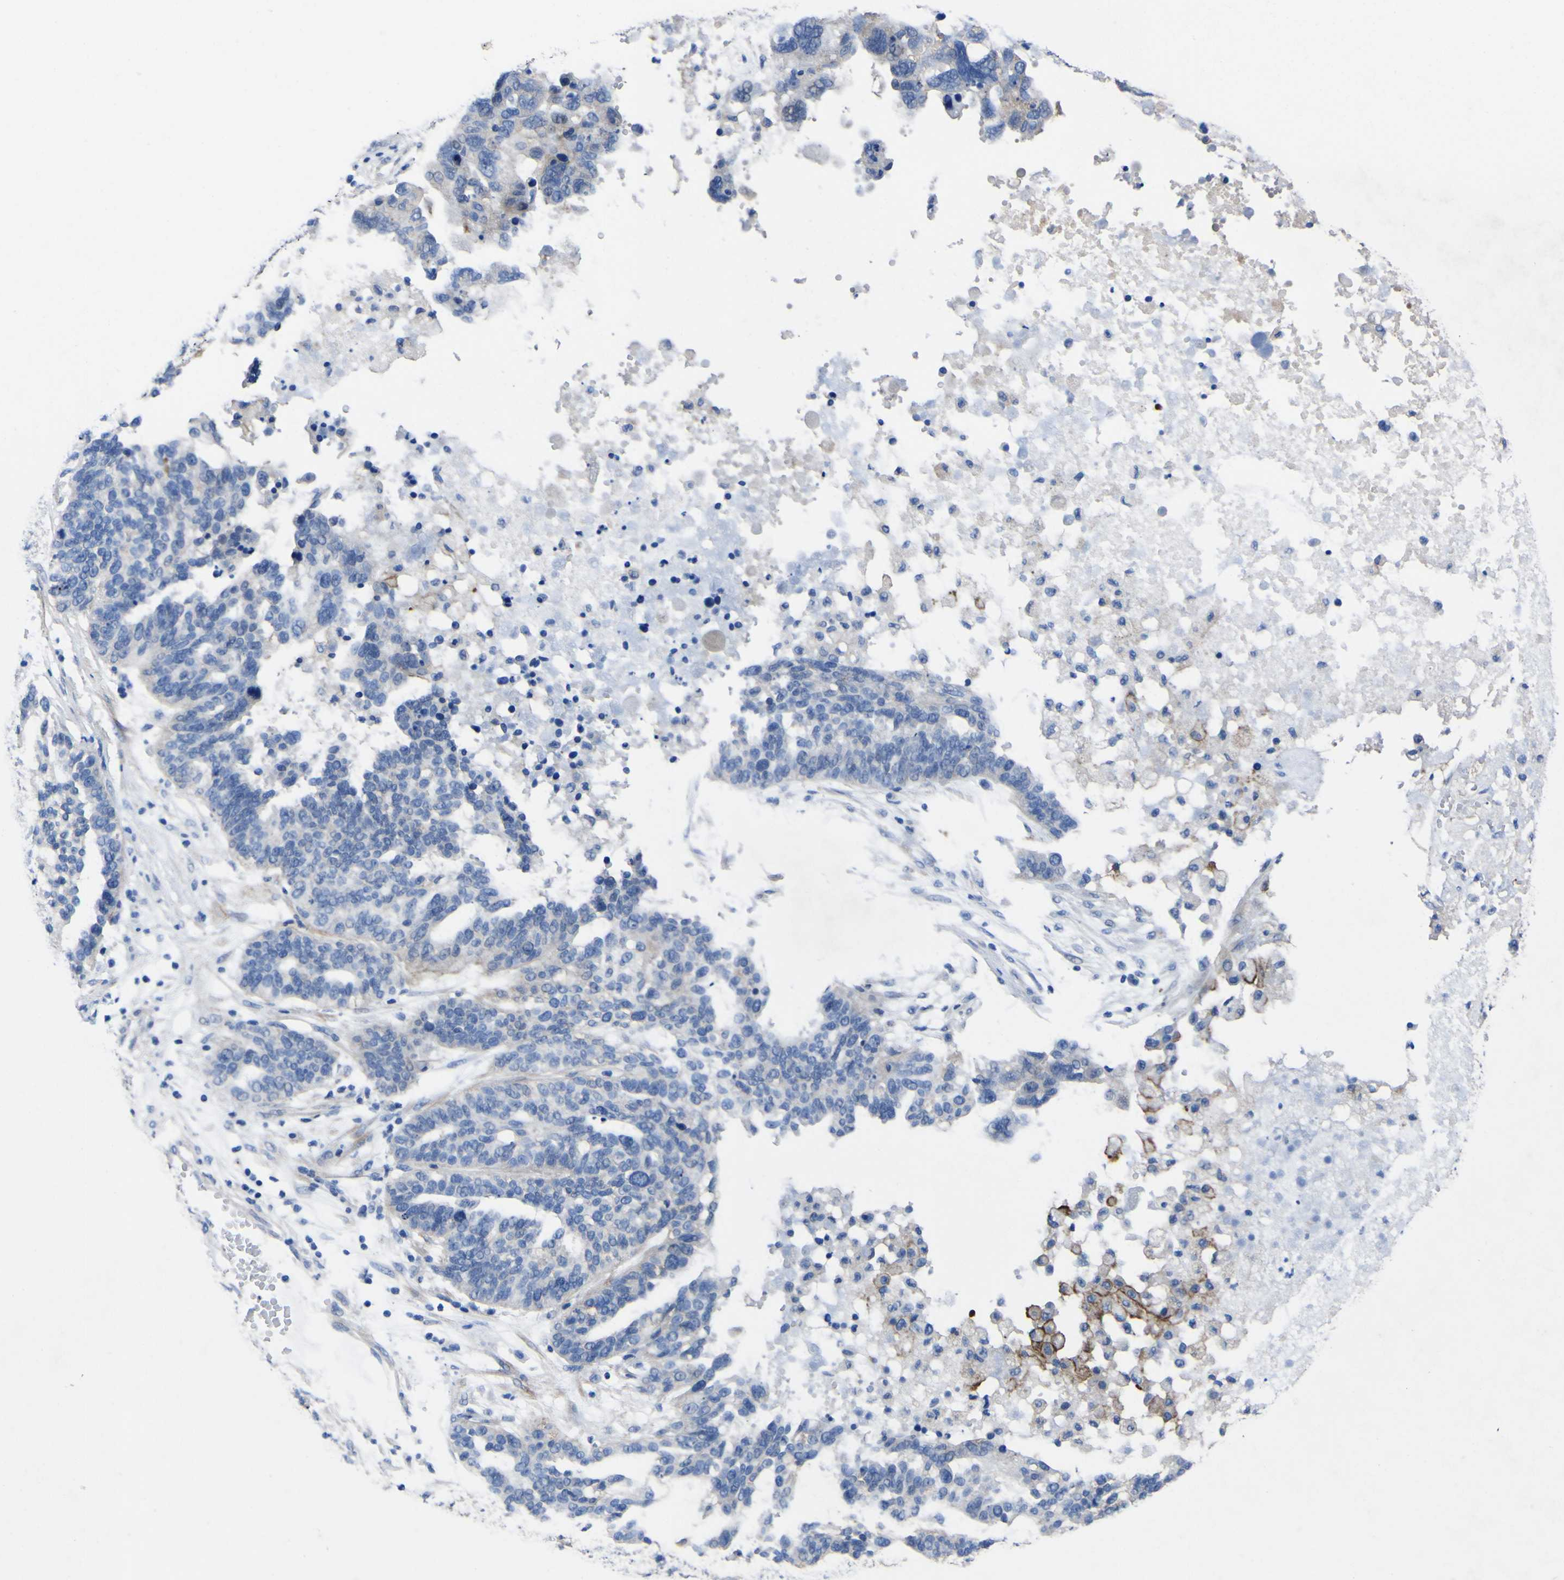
{"staining": {"intensity": "weak", "quantity": "<25%", "location": "cytoplasmic/membranous"}, "tissue": "ovarian cancer", "cell_type": "Tumor cells", "image_type": "cancer", "snomed": [{"axis": "morphology", "description": "Cystadenocarcinoma, serous, NOS"}, {"axis": "topography", "description": "Ovary"}], "caption": "Serous cystadenocarcinoma (ovarian) was stained to show a protein in brown. There is no significant staining in tumor cells.", "gene": "AGO4", "patient": {"sex": "female", "age": 59}}